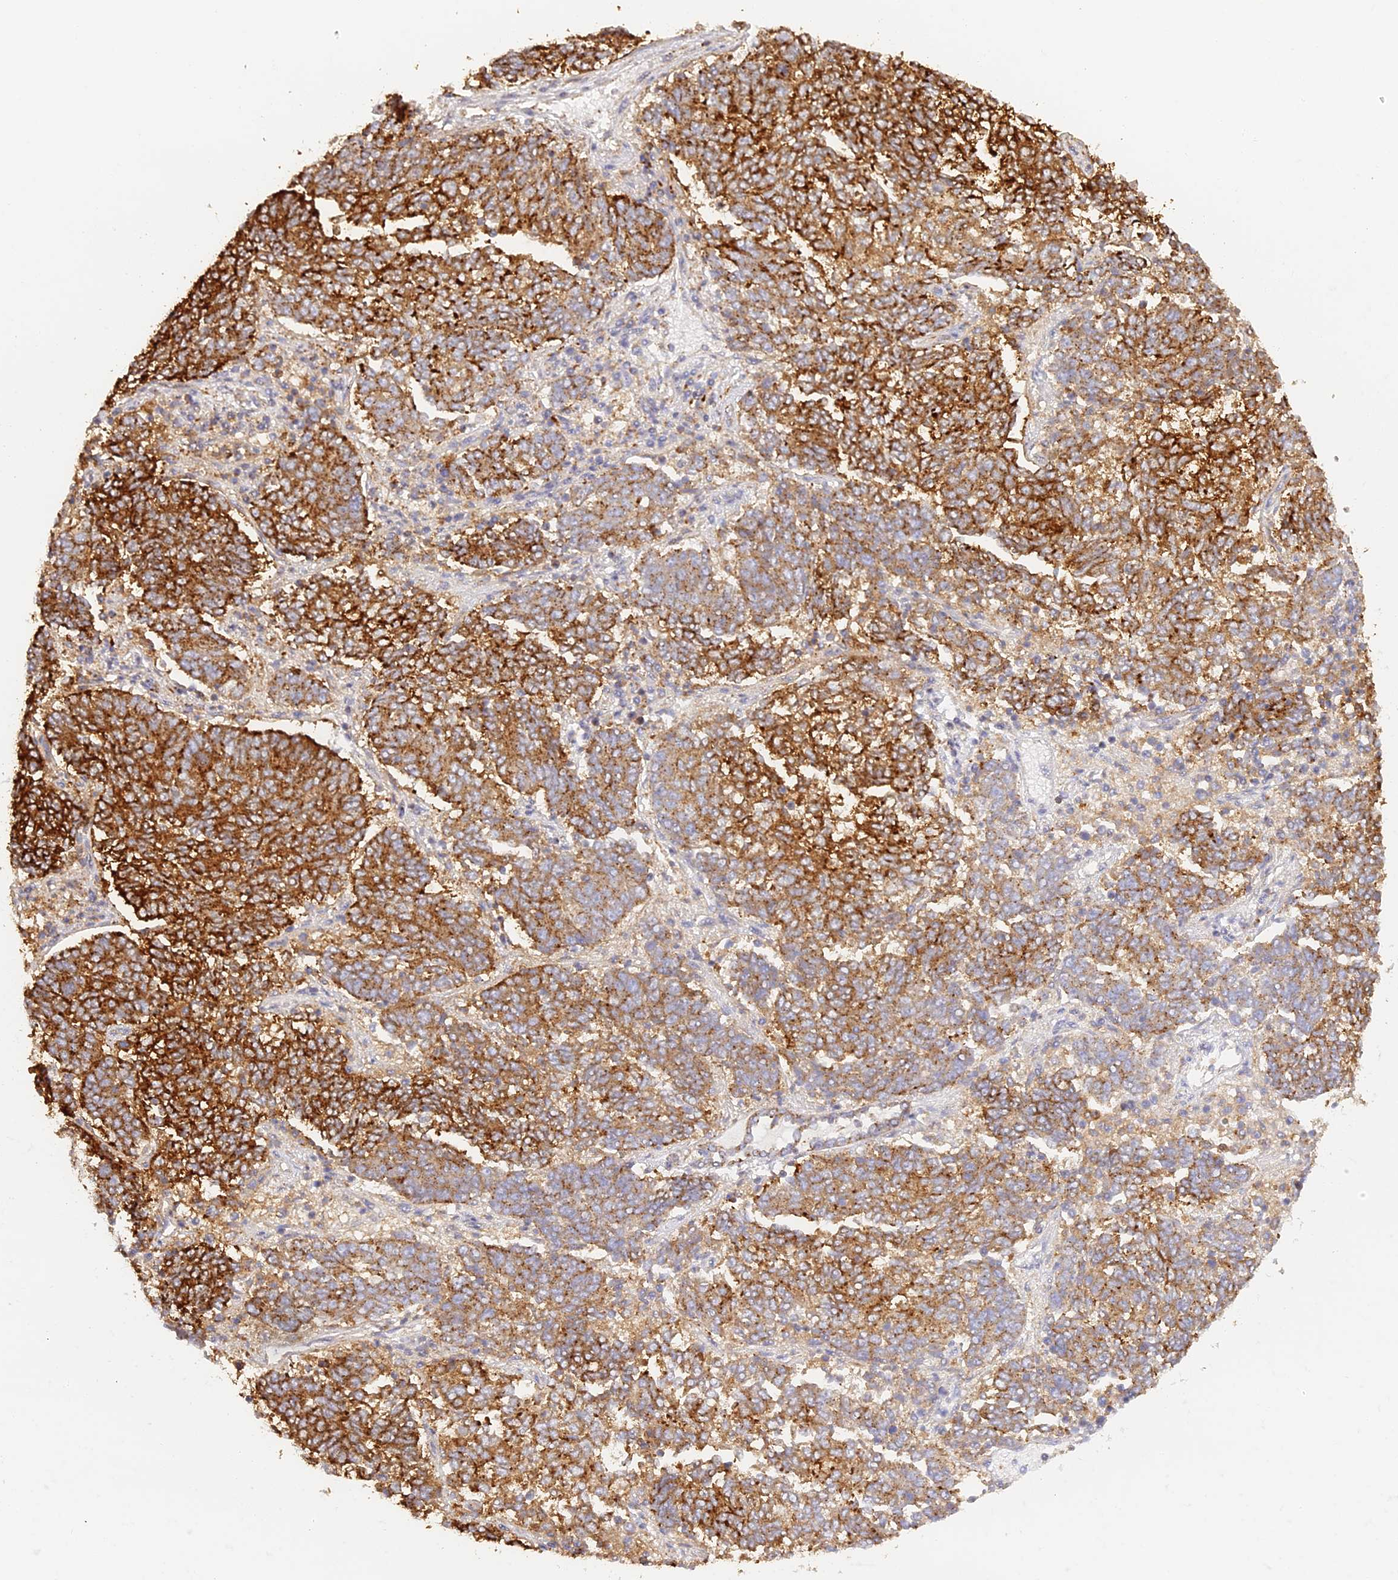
{"staining": {"intensity": "moderate", "quantity": ">75%", "location": "cytoplasmic/membranous"}, "tissue": "endometrial cancer", "cell_type": "Tumor cells", "image_type": "cancer", "snomed": [{"axis": "morphology", "description": "Adenocarcinoma, NOS"}, {"axis": "topography", "description": "Endometrium"}], "caption": "Endometrial cancer tissue demonstrates moderate cytoplasmic/membranous expression in approximately >75% of tumor cells, visualized by immunohistochemistry. (DAB IHC, brown staining for protein, blue staining for nuclei).", "gene": "LAMP2", "patient": {"sex": "female", "age": 80}}